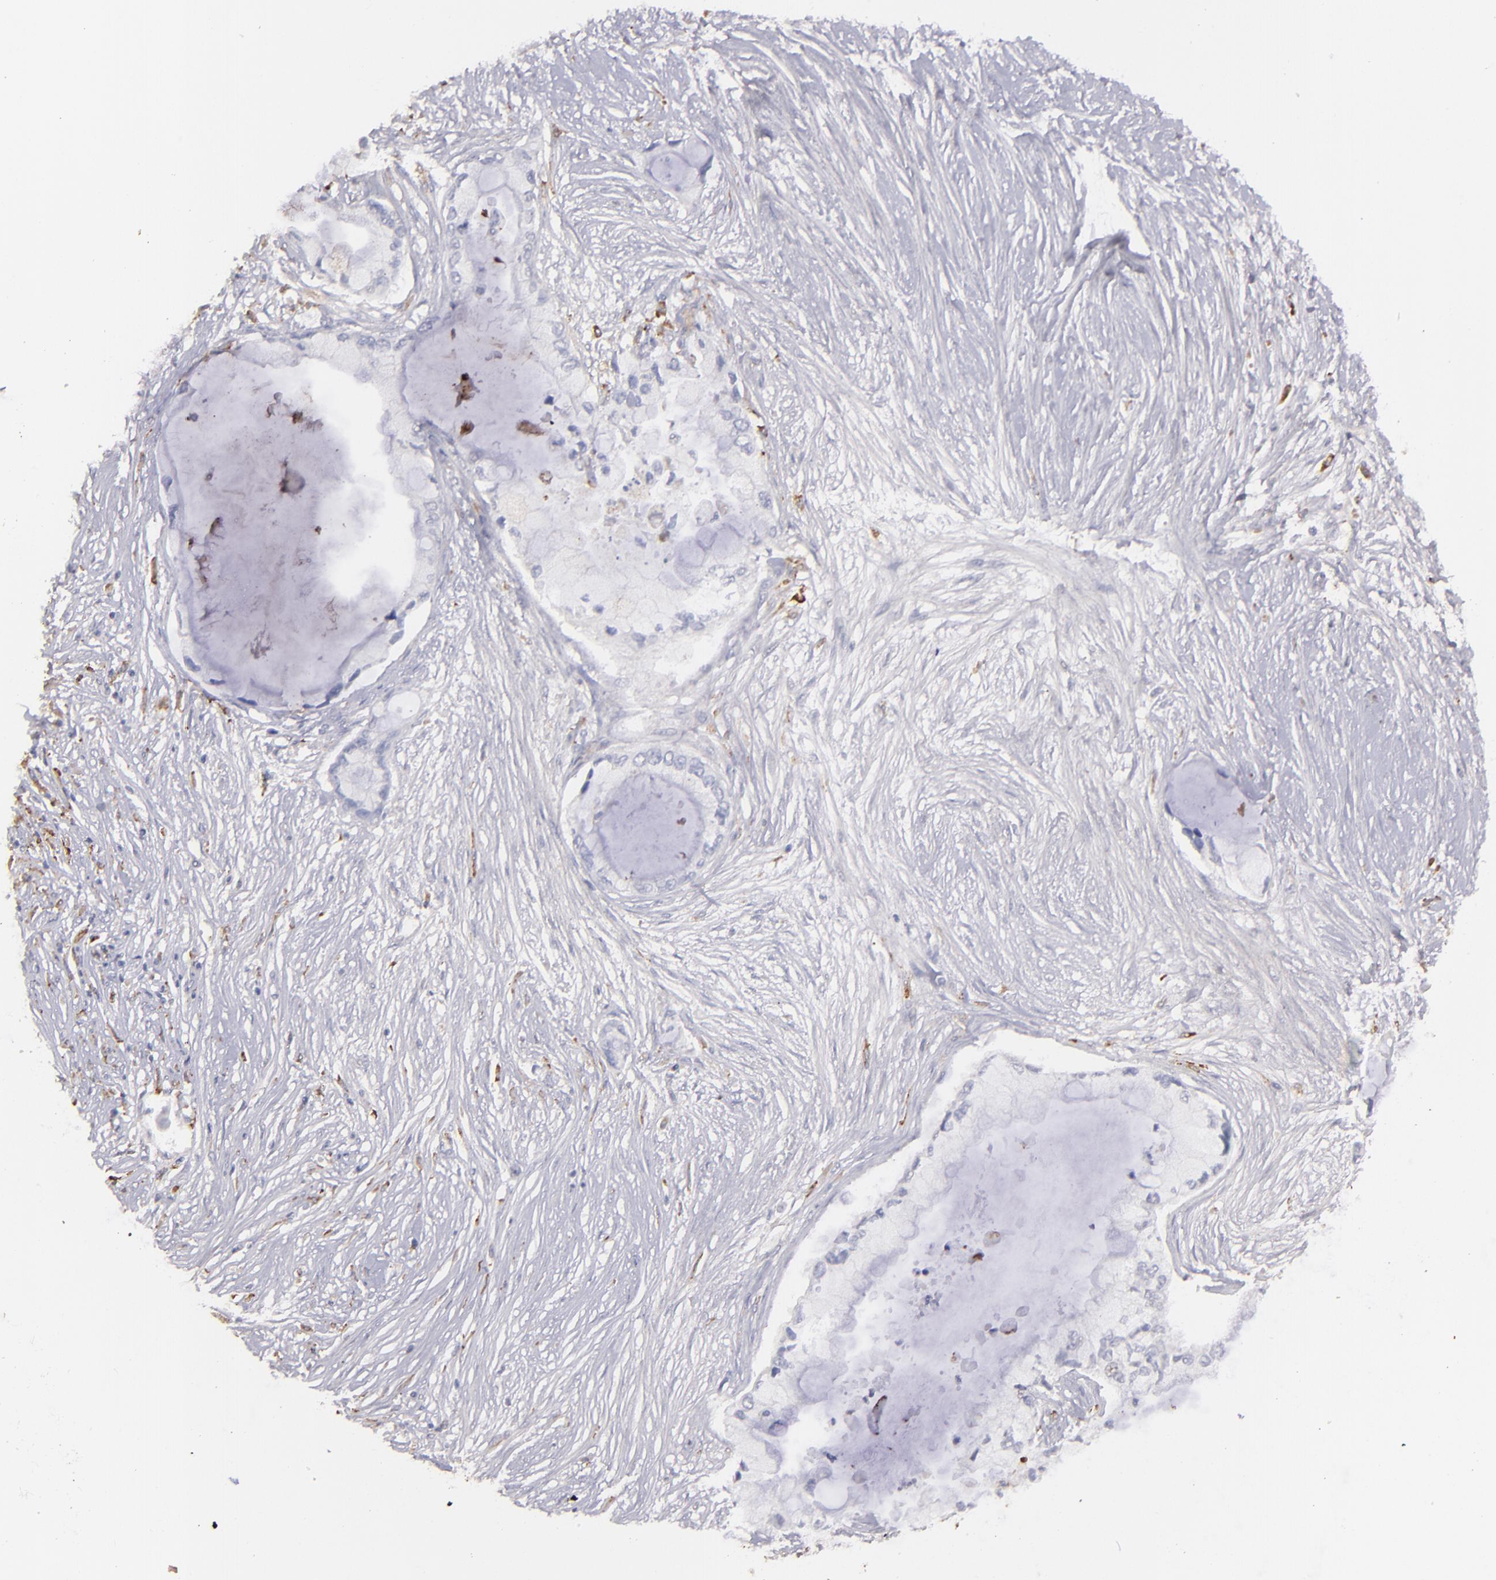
{"staining": {"intensity": "negative", "quantity": "none", "location": "none"}, "tissue": "pancreatic cancer", "cell_type": "Tumor cells", "image_type": "cancer", "snomed": [{"axis": "morphology", "description": "Adenocarcinoma, NOS"}, {"axis": "topography", "description": "Pancreas"}], "caption": "This histopathology image is of pancreatic cancer (adenocarcinoma) stained with immunohistochemistry (IHC) to label a protein in brown with the nuclei are counter-stained blue. There is no positivity in tumor cells. (Brightfield microscopy of DAB (3,3'-diaminobenzidine) immunohistochemistry (IHC) at high magnification).", "gene": "C1QA", "patient": {"sex": "female", "age": 59}}